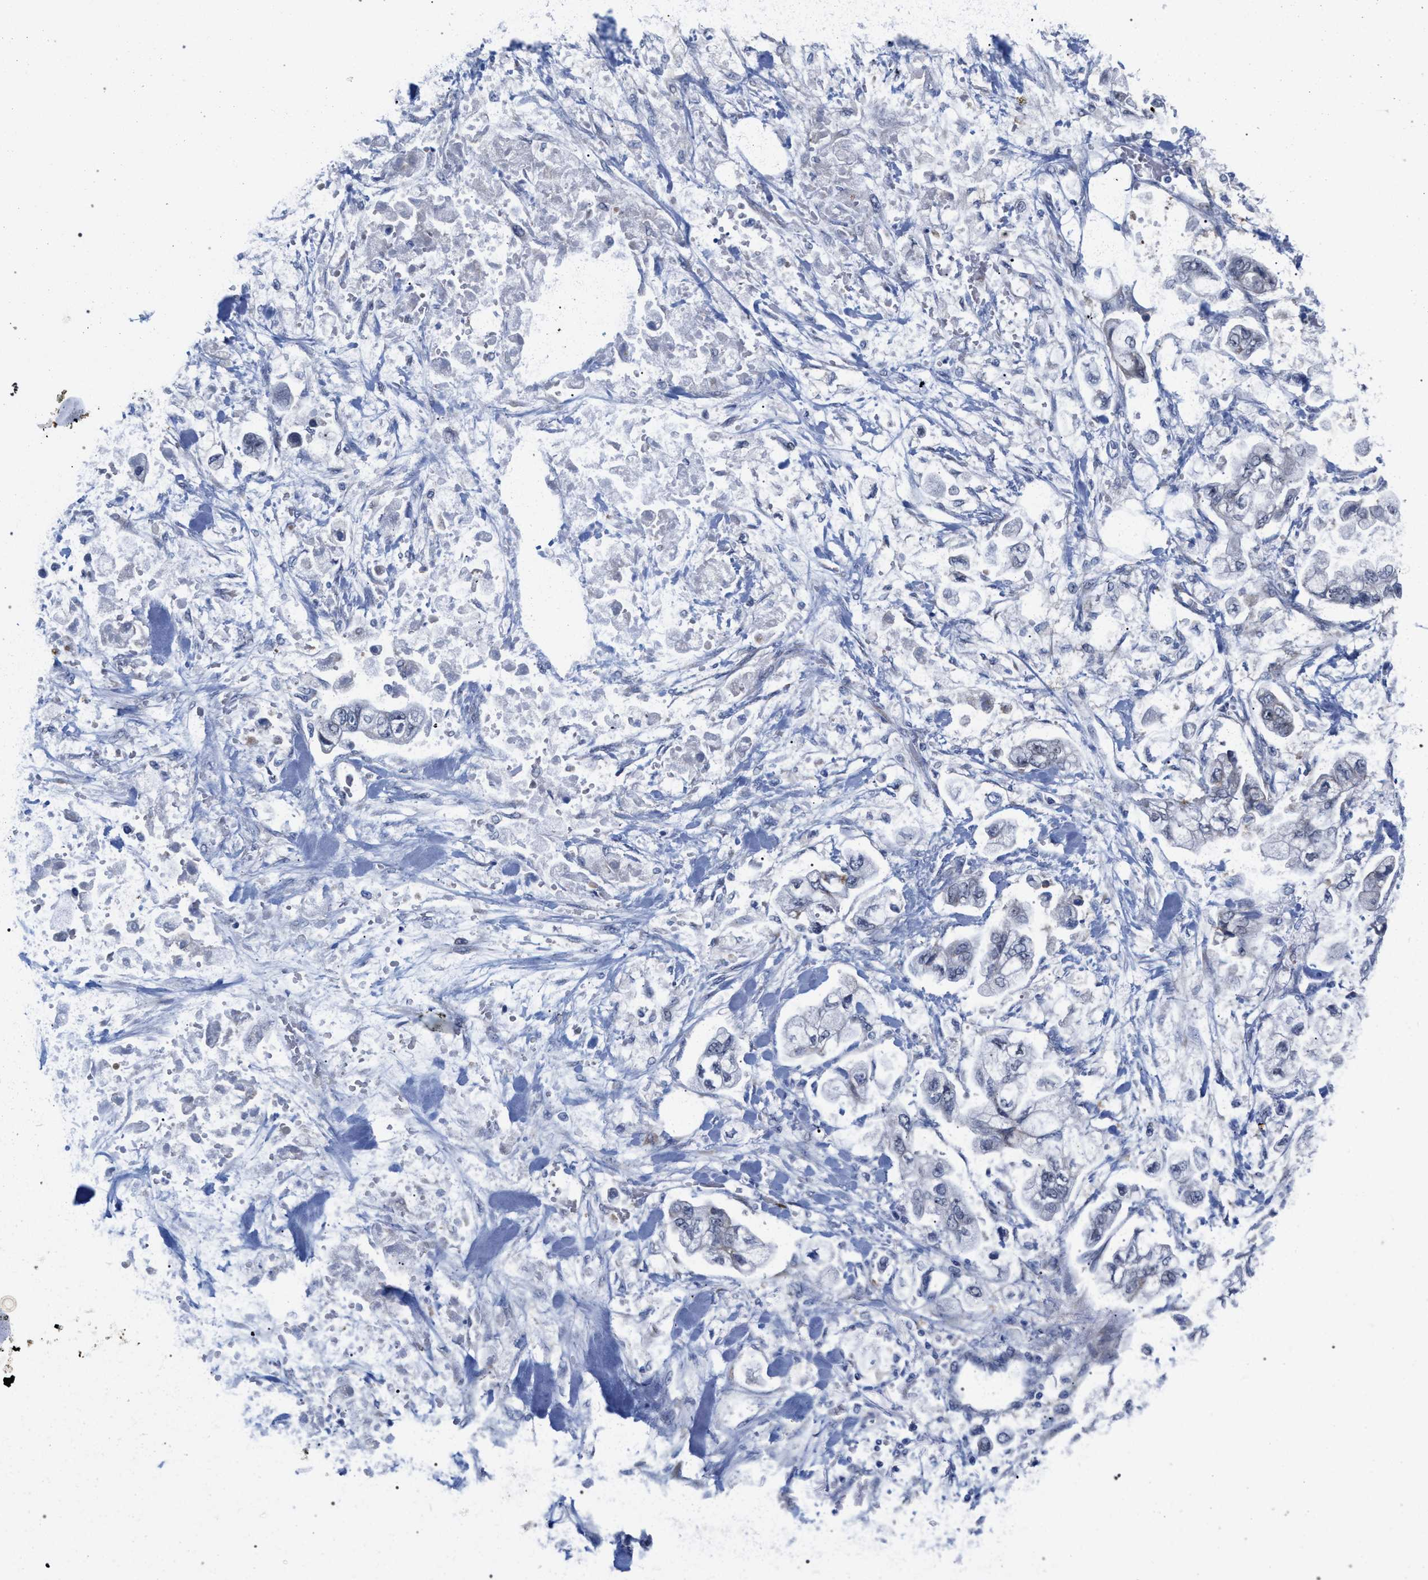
{"staining": {"intensity": "negative", "quantity": "none", "location": "none"}, "tissue": "stomach cancer", "cell_type": "Tumor cells", "image_type": "cancer", "snomed": [{"axis": "morphology", "description": "Normal tissue, NOS"}, {"axis": "morphology", "description": "Adenocarcinoma, NOS"}, {"axis": "topography", "description": "Stomach"}], "caption": "Image shows no significant protein expression in tumor cells of adenocarcinoma (stomach).", "gene": "FHOD3", "patient": {"sex": "male", "age": 62}}